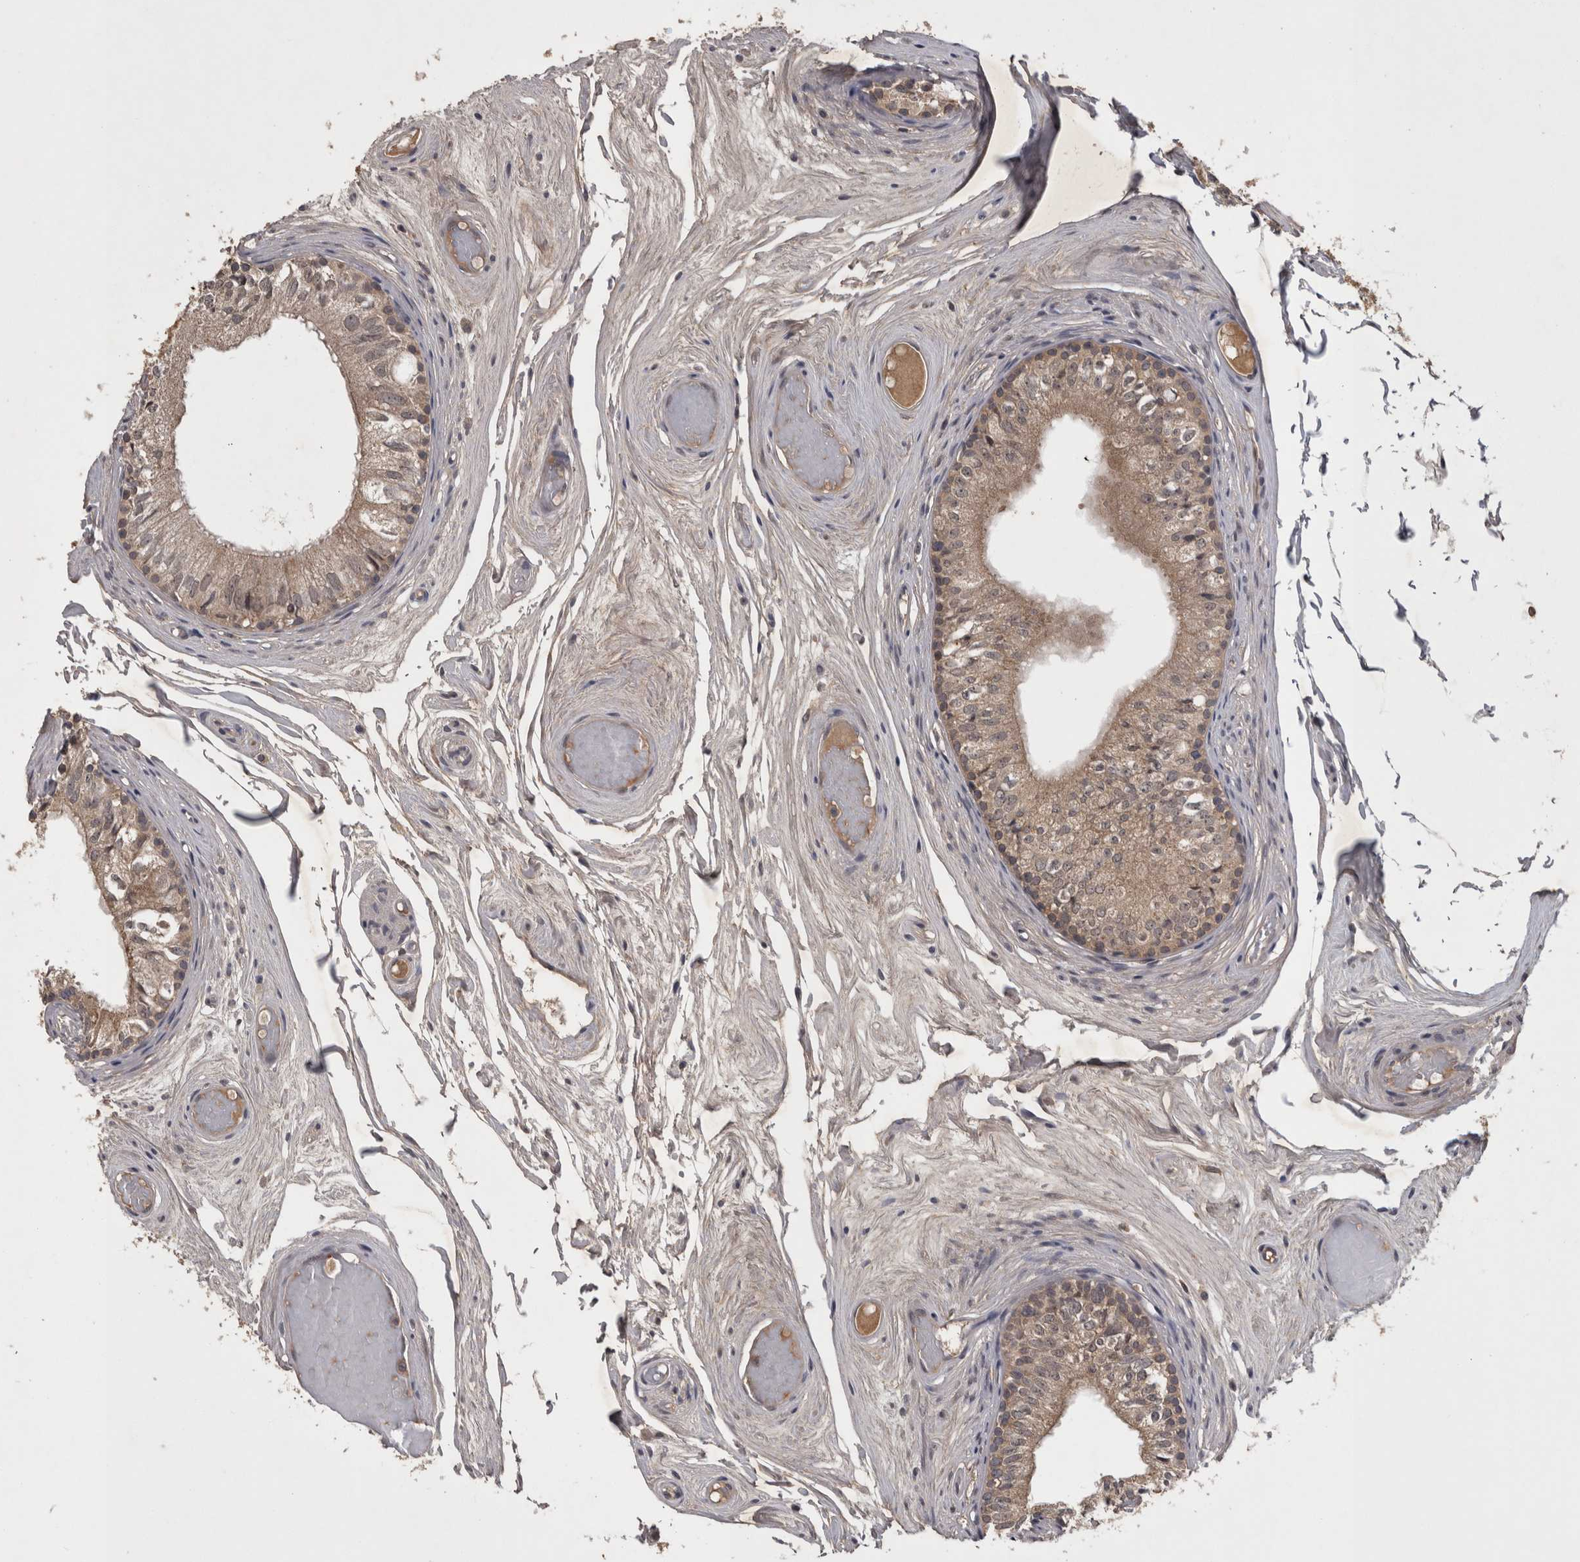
{"staining": {"intensity": "moderate", "quantity": ">75%", "location": "cytoplasmic/membranous"}, "tissue": "epididymis", "cell_type": "Glandular cells", "image_type": "normal", "snomed": [{"axis": "morphology", "description": "Normal tissue, NOS"}, {"axis": "topography", "description": "Epididymis"}], "caption": "Immunohistochemistry (IHC) staining of unremarkable epididymis, which shows medium levels of moderate cytoplasmic/membranous staining in about >75% of glandular cells indicating moderate cytoplasmic/membranous protein staining. The staining was performed using DAB (brown) for protein detection and nuclei were counterstained in hematoxylin (blue).", "gene": "ZNF114", "patient": {"sex": "male", "age": 79}}